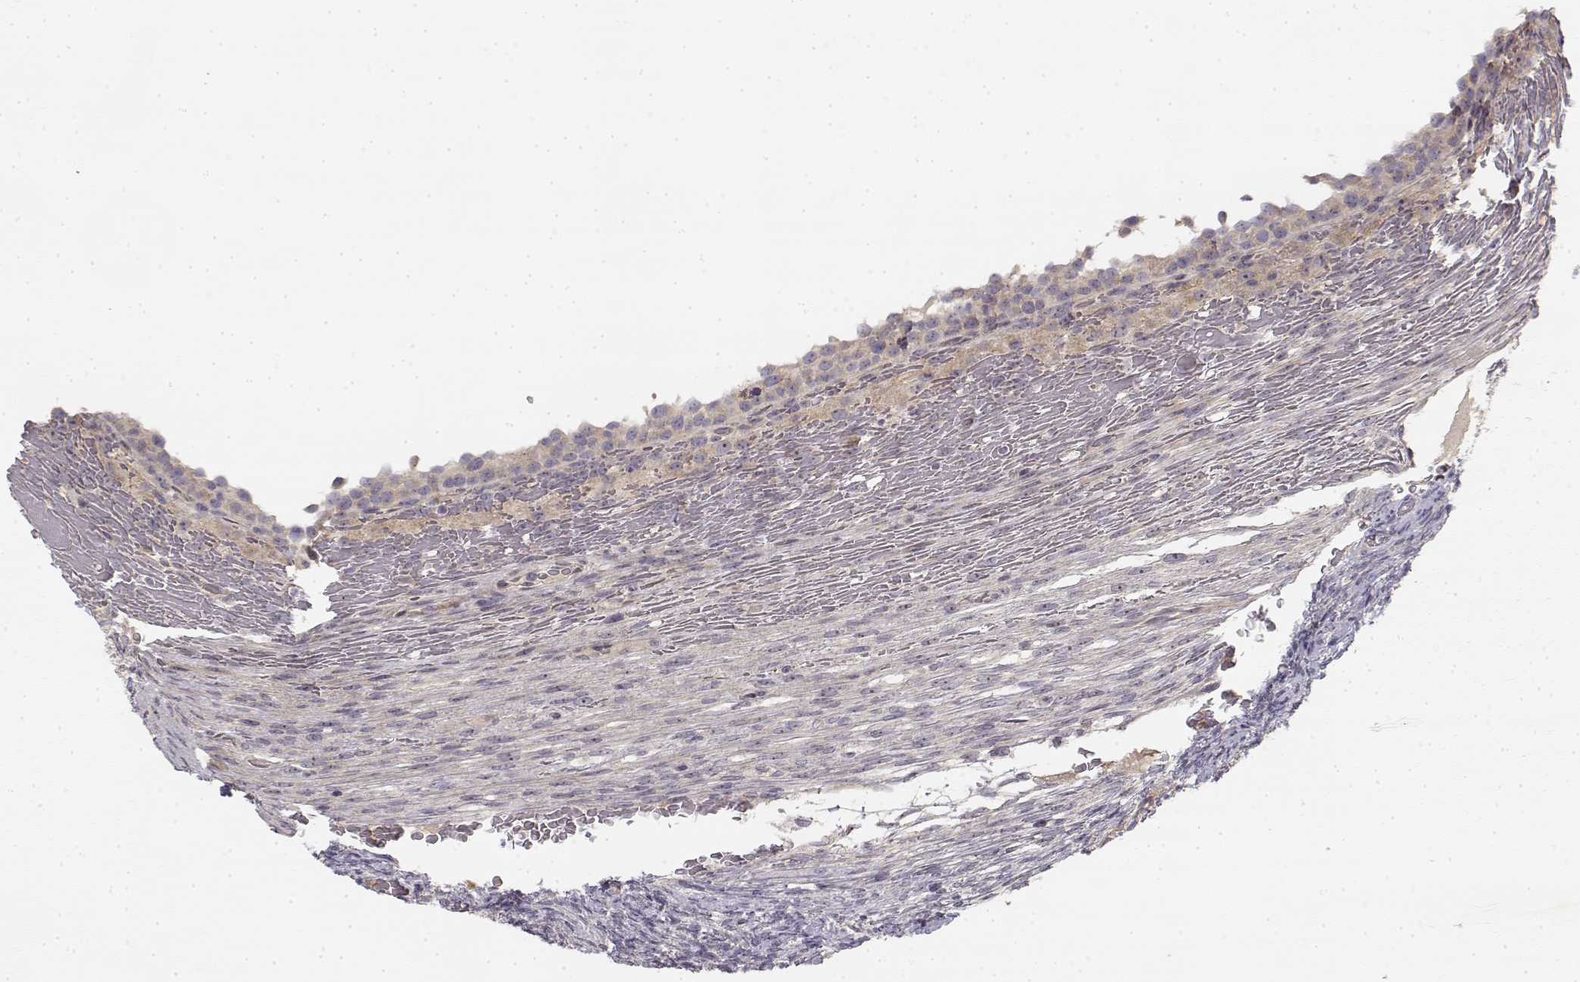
{"staining": {"intensity": "negative", "quantity": "none", "location": "none"}, "tissue": "ovary", "cell_type": "Follicle cells", "image_type": "normal", "snomed": [{"axis": "morphology", "description": "Normal tissue, NOS"}, {"axis": "topography", "description": "Ovary"}], "caption": "IHC micrograph of normal ovary stained for a protein (brown), which reveals no expression in follicle cells.", "gene": "MED12L", "patient": {"sex": "female", "age": 34}}